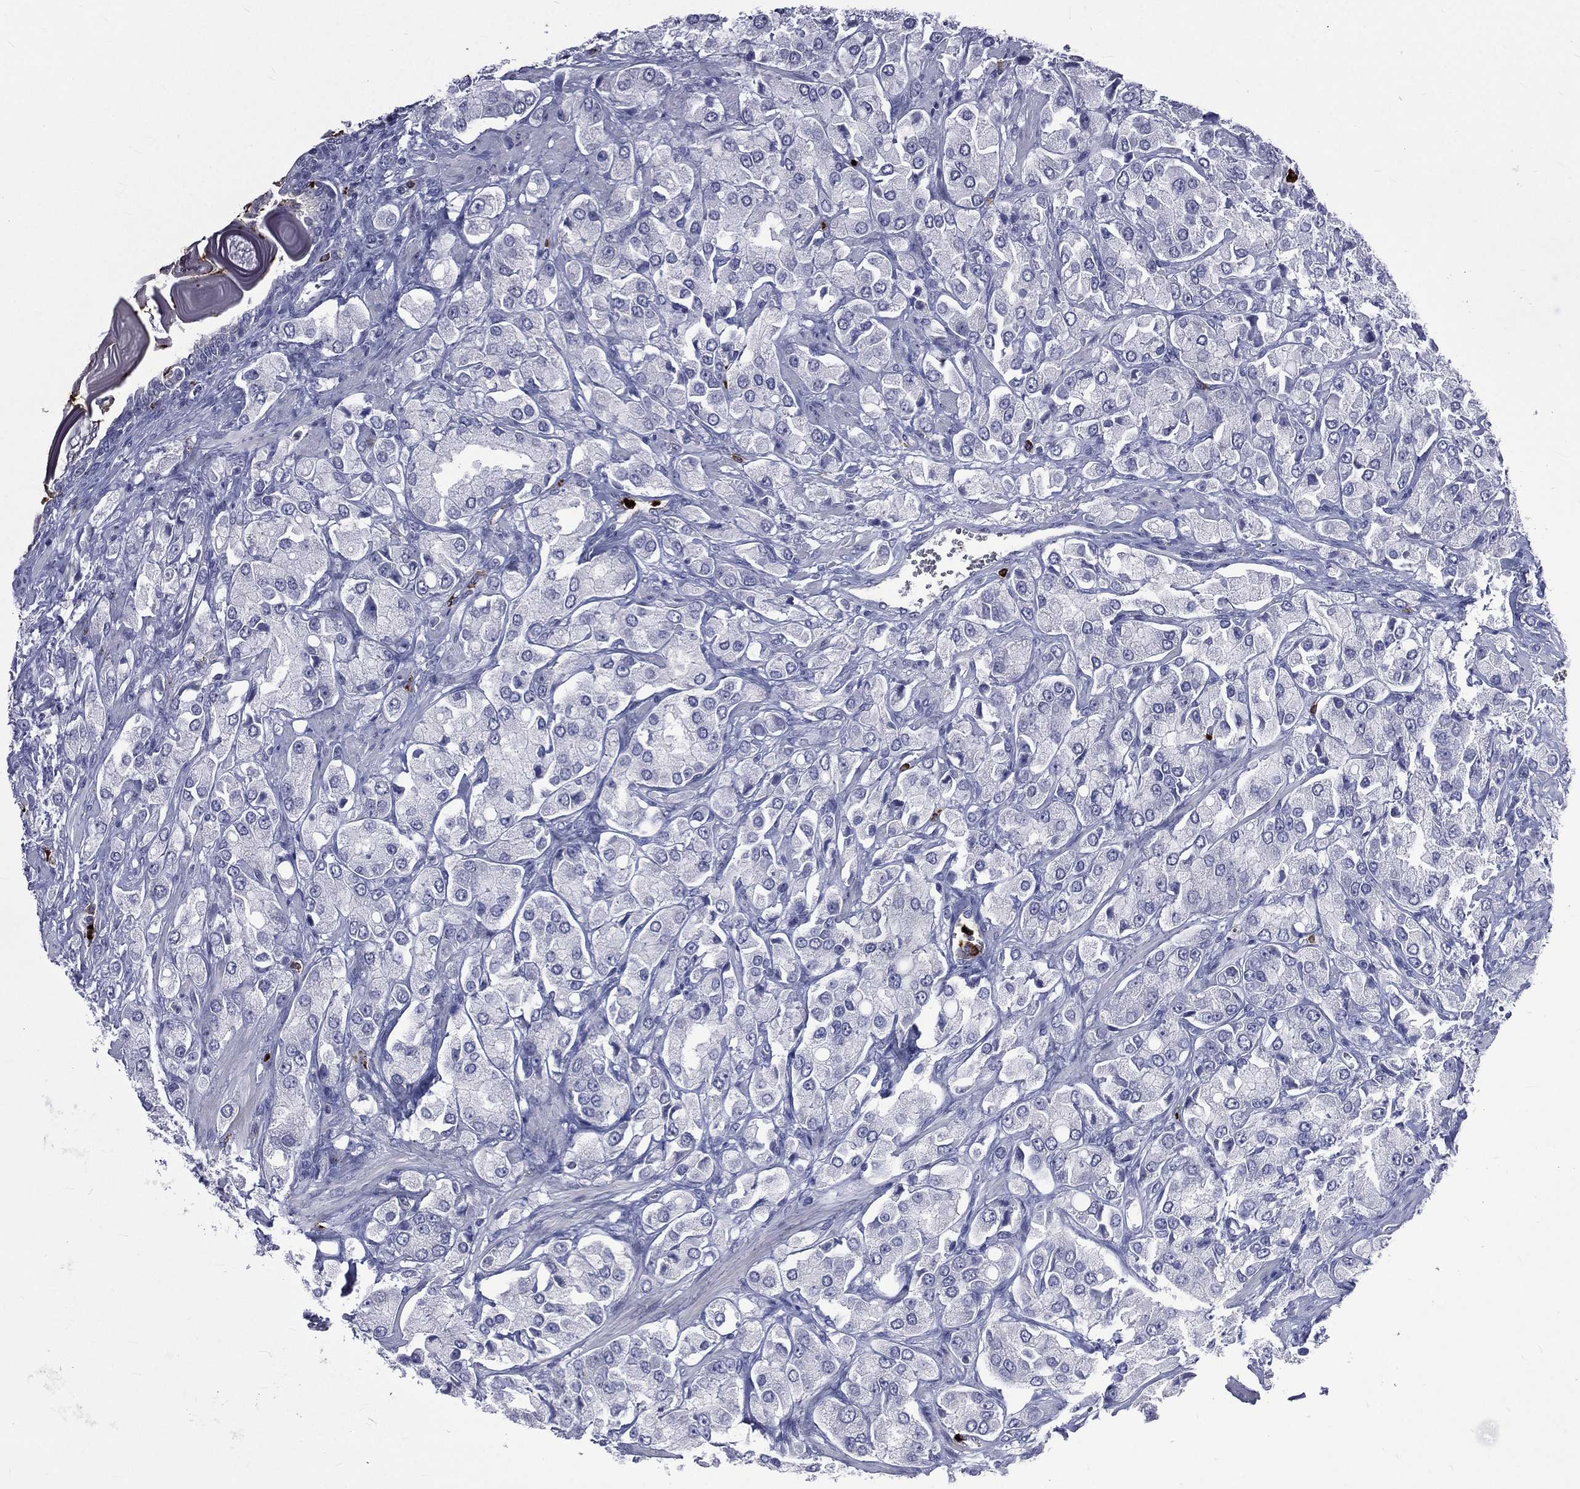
{"staining": {"intensity": "negative", "quantity": "none", "location": "none"}, "tissue": "prostate cancer", "cell_type": "Tumor cells", "image_type": "cancer", "snomed": [{"axis": "morphology", "description": "Adenocarcinoma, NOS"}, {"axis": "topography", "description": "Prostate and seminal vesicle, NOS"}, {"axis": "topography", "description": "Prostate"}], "caption": "Tumor cells are negative for protein expression in human adenocarcinoma (prostate).", "gene": "ELANE", "patient": {"sex": "male", "age": 64}}